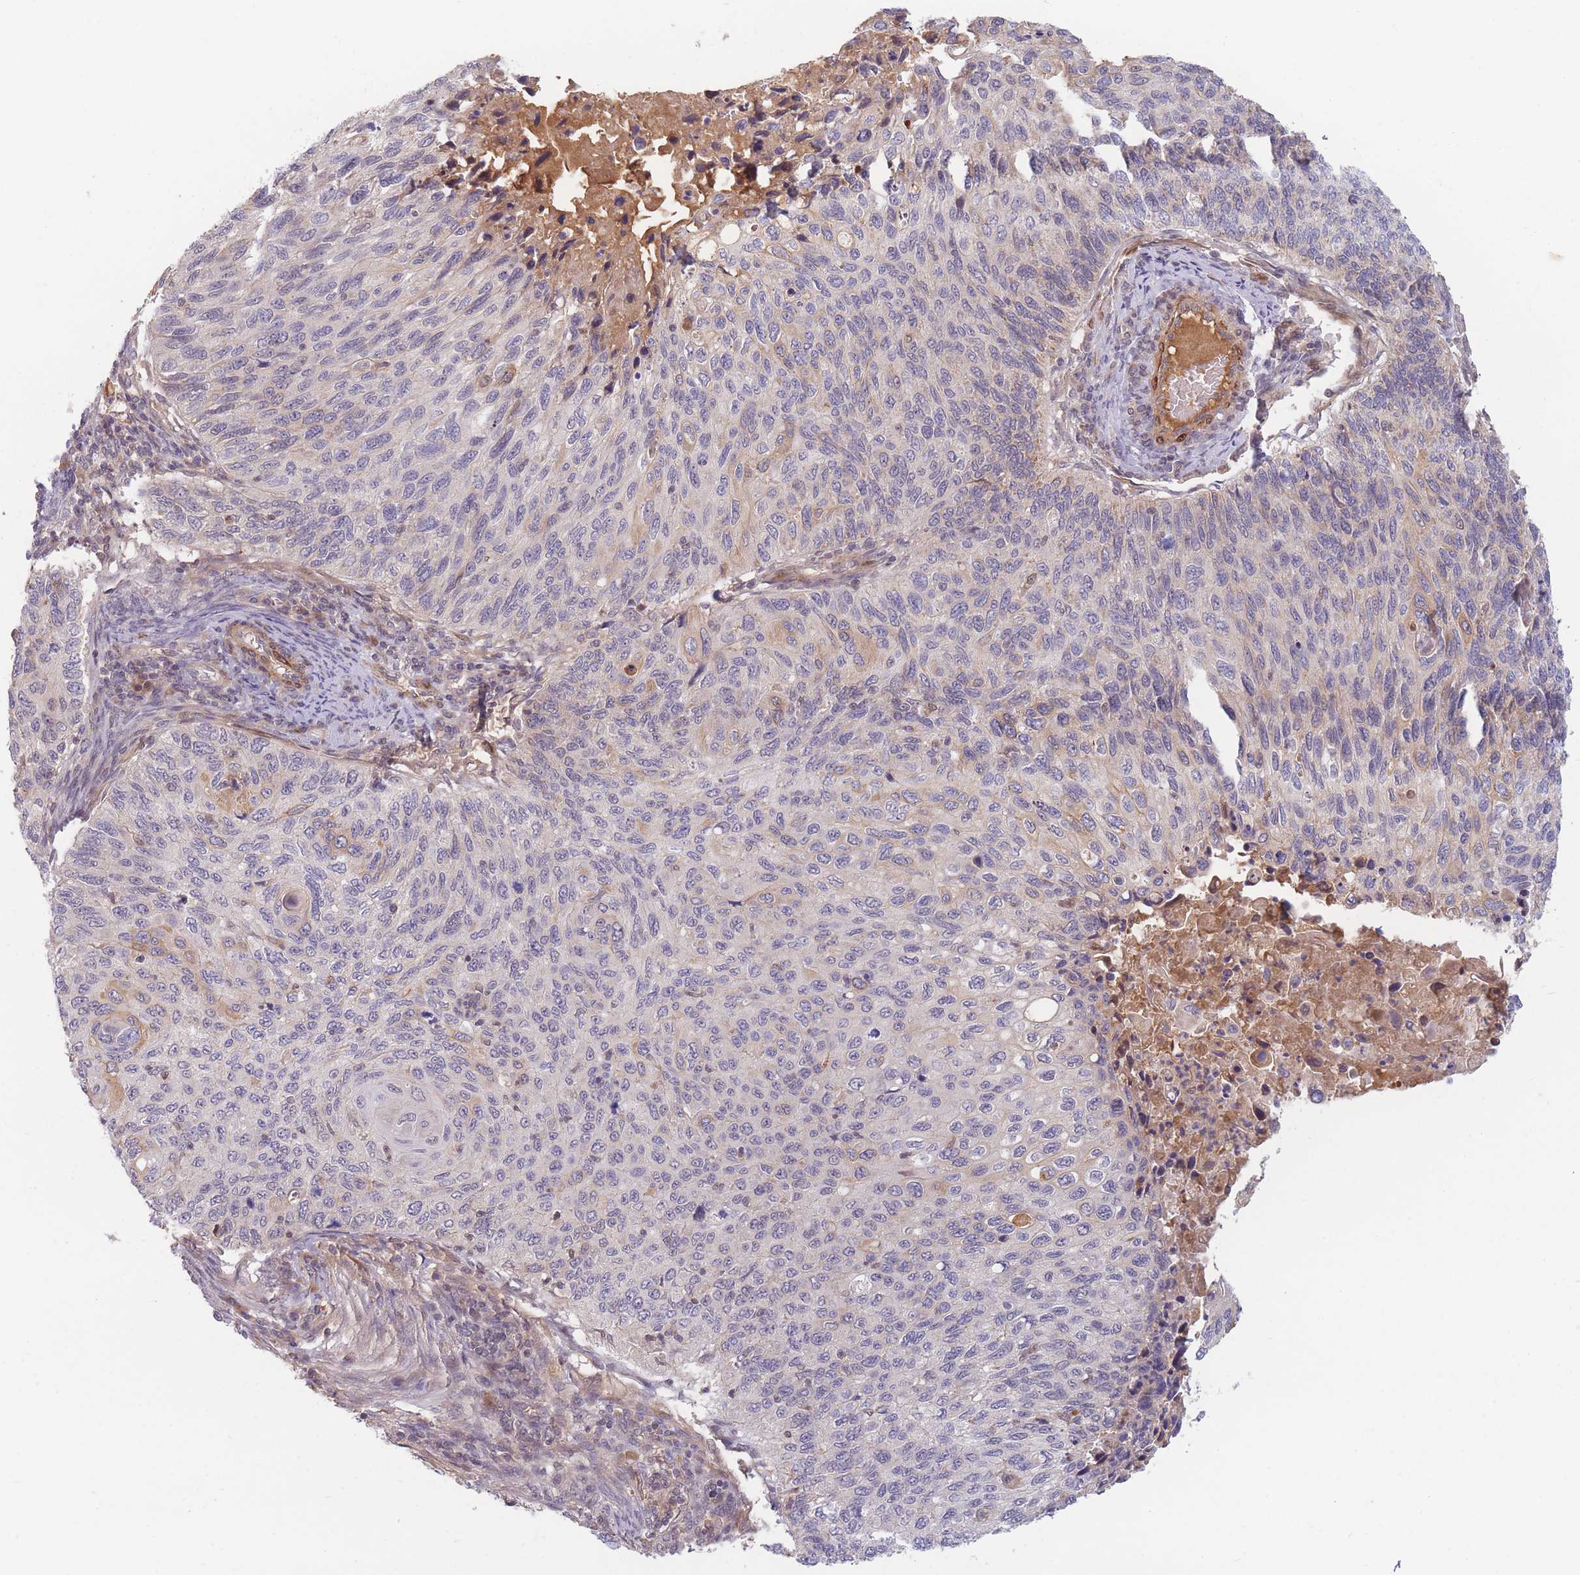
{"staining": {"intensity": "weak", "quantity": "<25%", "location": "cytoplasmic/membranous"}, "tissue": "cervical cancer", "cell_type": "Tumor cells", "image_type": "cancer", "snomed": [{"axis": "morphology", "description": "Squamous cell carcinoma, NOS"}, {"axis": "topography", "description": "Cervix"}], "caption": "An IHC micrograph of cervical cancer is shown. There is no staining in tumor cells of cervical cancer.", "gene": "FAM153A", "patient": {"sex": "female", "age": 70}}